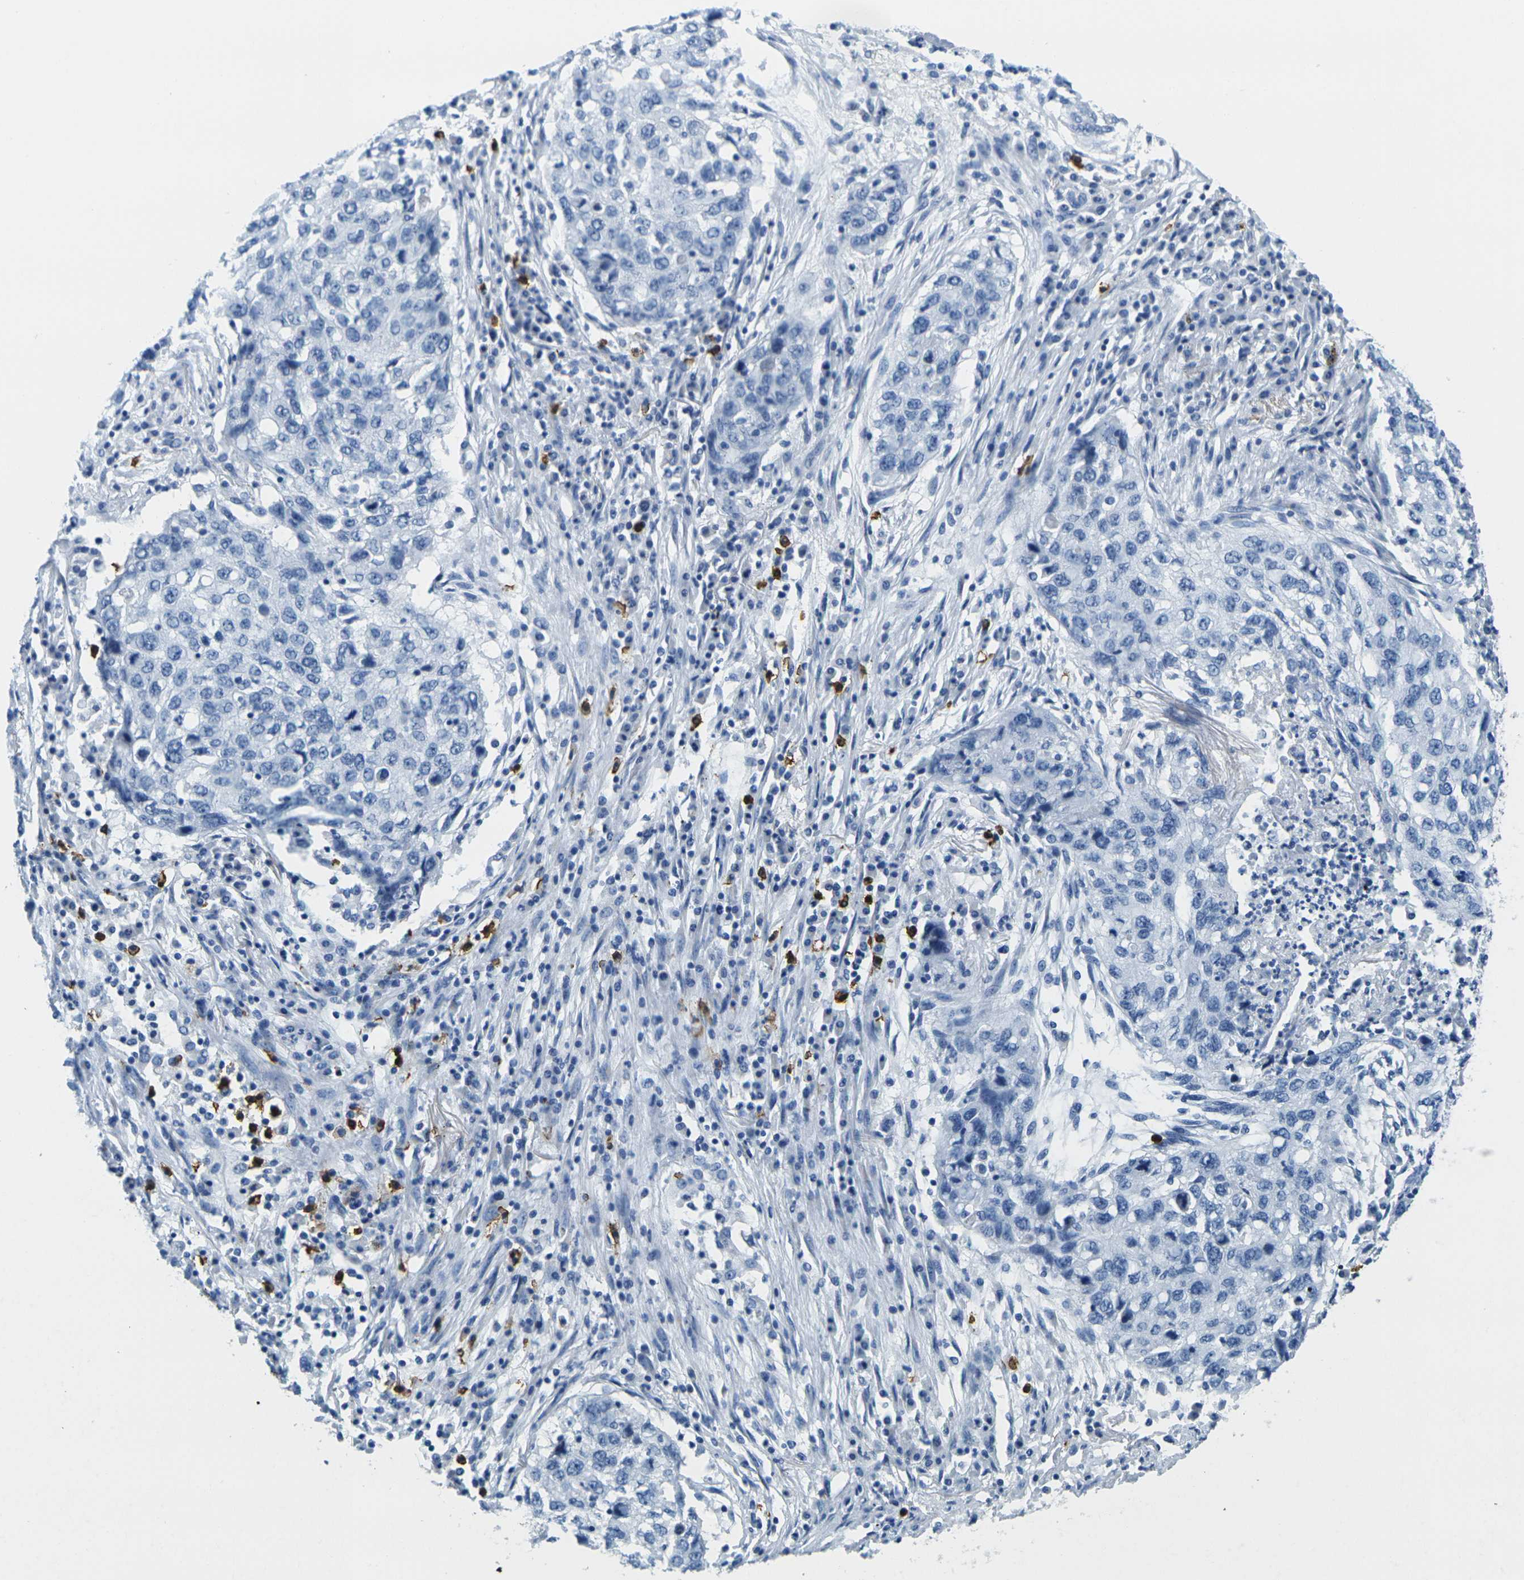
{"staining": {"intensity": "negative", "quantity": "none", "location": "none"}, "tissue": "lung cancer", "cell_type": "Tumor cells", "image_type": "cancer", "snomed": [{"axis": "morphology", "description": "Squamous cell carcinoma, NOS"}, {"axis": "topography", "description": "Lung"}], "caption": "Squamous cell carcinoma (lung) was stained to show a protein in brown. There is no significant expression in tumor cells.", "gene": "GPR15", "patient": {"sex": "female", "age": 63}}